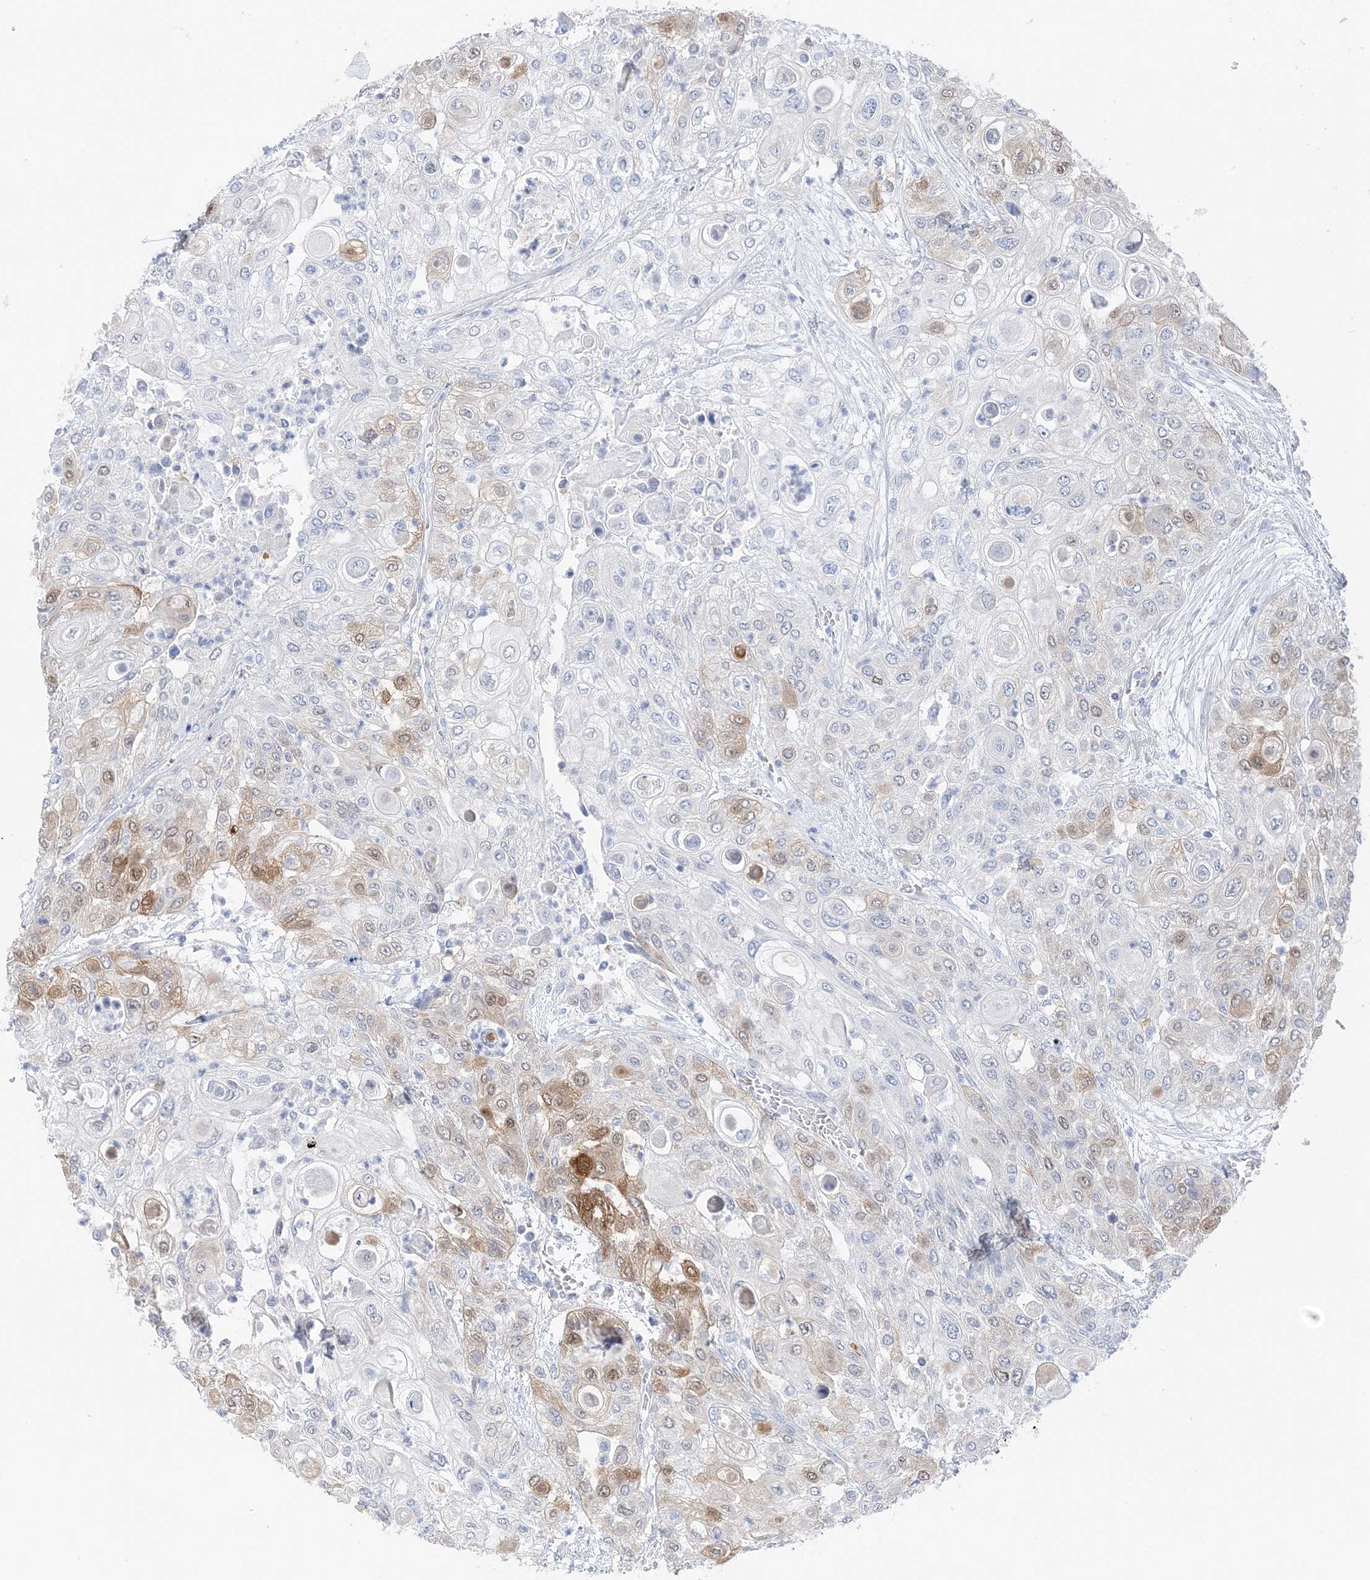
{"staining": {"intensity": "moderate", "quantity": "<25%", "location": "cytoplasmic/membranous,nuclear"}, "tissue": "urothelial cancer", "cell_type": "Tumor cells", "image_type": "cancer", "snomed": [{"axis": "morphology", "description": "Urothelial carcinoma, High grade"}, {"axis": "topography", "description": "Urinary bladder"}], "caption": "This micrograph reveals urothelial cancer stained with immunohistochemistry to label a protein in brown. The cytoplasmic/membranous and nuclear of tumor cells show moderate positivity for the protein. Nuclei are counter-stained blue.", "gene": "HMGCS1", "patient": {"sex": "female", "age": 79}}